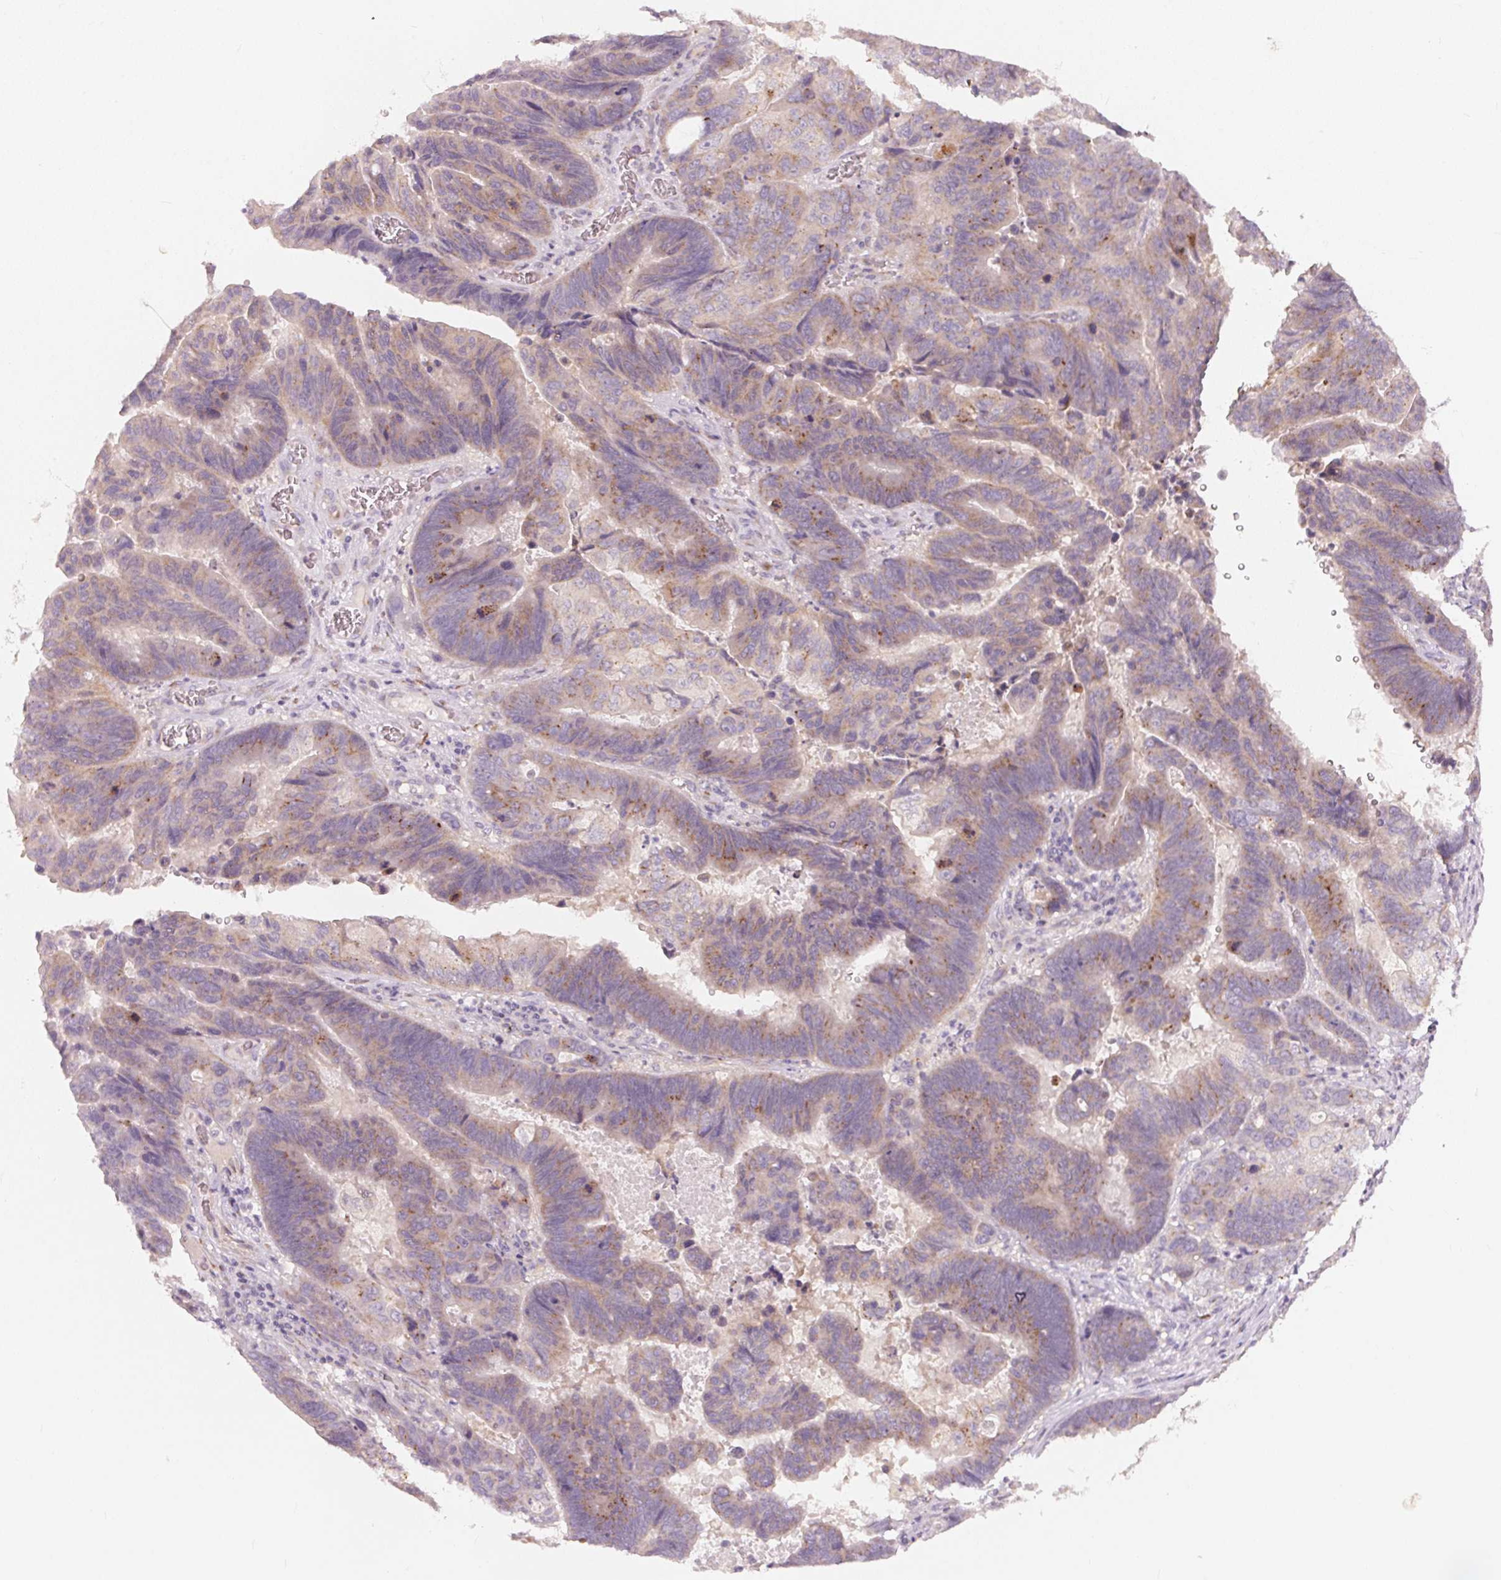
{"staining": {"intensity": "weak", "quantity": "25%-75%", "location": "cytoplasmic/membranous"}, "tissue": "lung cancer", "cell_type": "Tumor cells", "image_type": "cancer", "snomed": [{"axis": "morphology", "description": "Aneuploidy"}, {"axis": "morphology", "description": "Adenocarcinoma, NOS"}, {"axis": "morphology", "description": "Adenocarcinoma primary or metastatic"}, {"axis": "topography", "description": "Lung"}], "caption": "The micrograph shows staining of adenocarcinoma primary or metastatic (lung), revealing weak cytoplasmic/membranous protein staining (brown color) within tumor cells. The staining was performed using DAB, with brown indicating positive protein expression. Nuclei are stained blue with hematoxylin.", "gene": "DRAM2", "patient": {"sex": "female", "age": 75}}